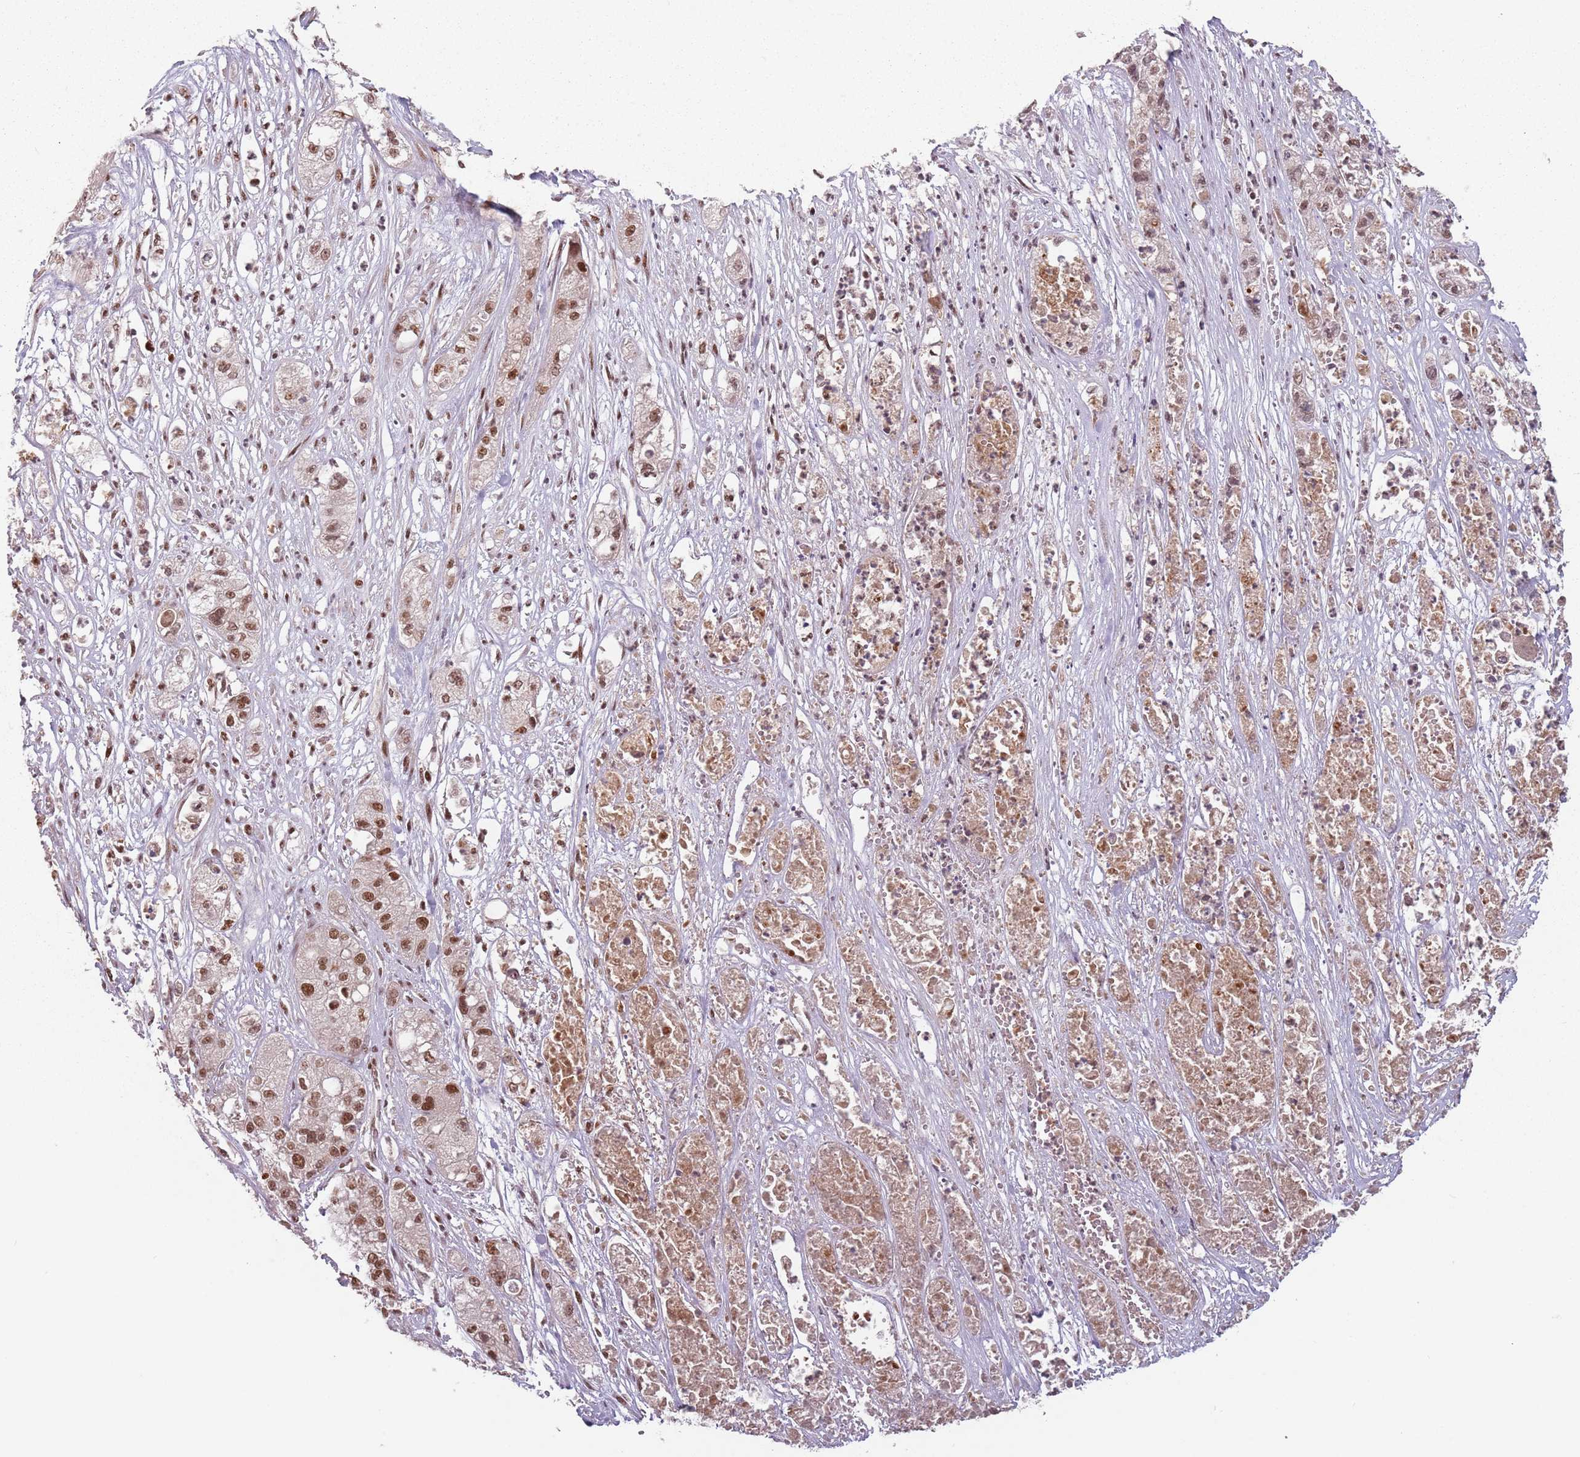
{"staining": {"intensity": "moderate", "quantity": ">75%", "location": "nuclear"}, "tissue": "pancreatic cancer", "cell_type": "Tumor cells", "image_type": "cancer", "snomed": [{"axis": "morphology", "description": "Adenocarcinoma, NOS"}, {"axis": "topography", "description": "Pancreas"}], "caption": "This micrograph reveals immunohistochemistry staining of pancreatic cancer, with medium moderate nuclear expression in approximately >75% of tumor cells.", "gene": "NCBP1", "patient": {"sex": "female", "age": 78}}